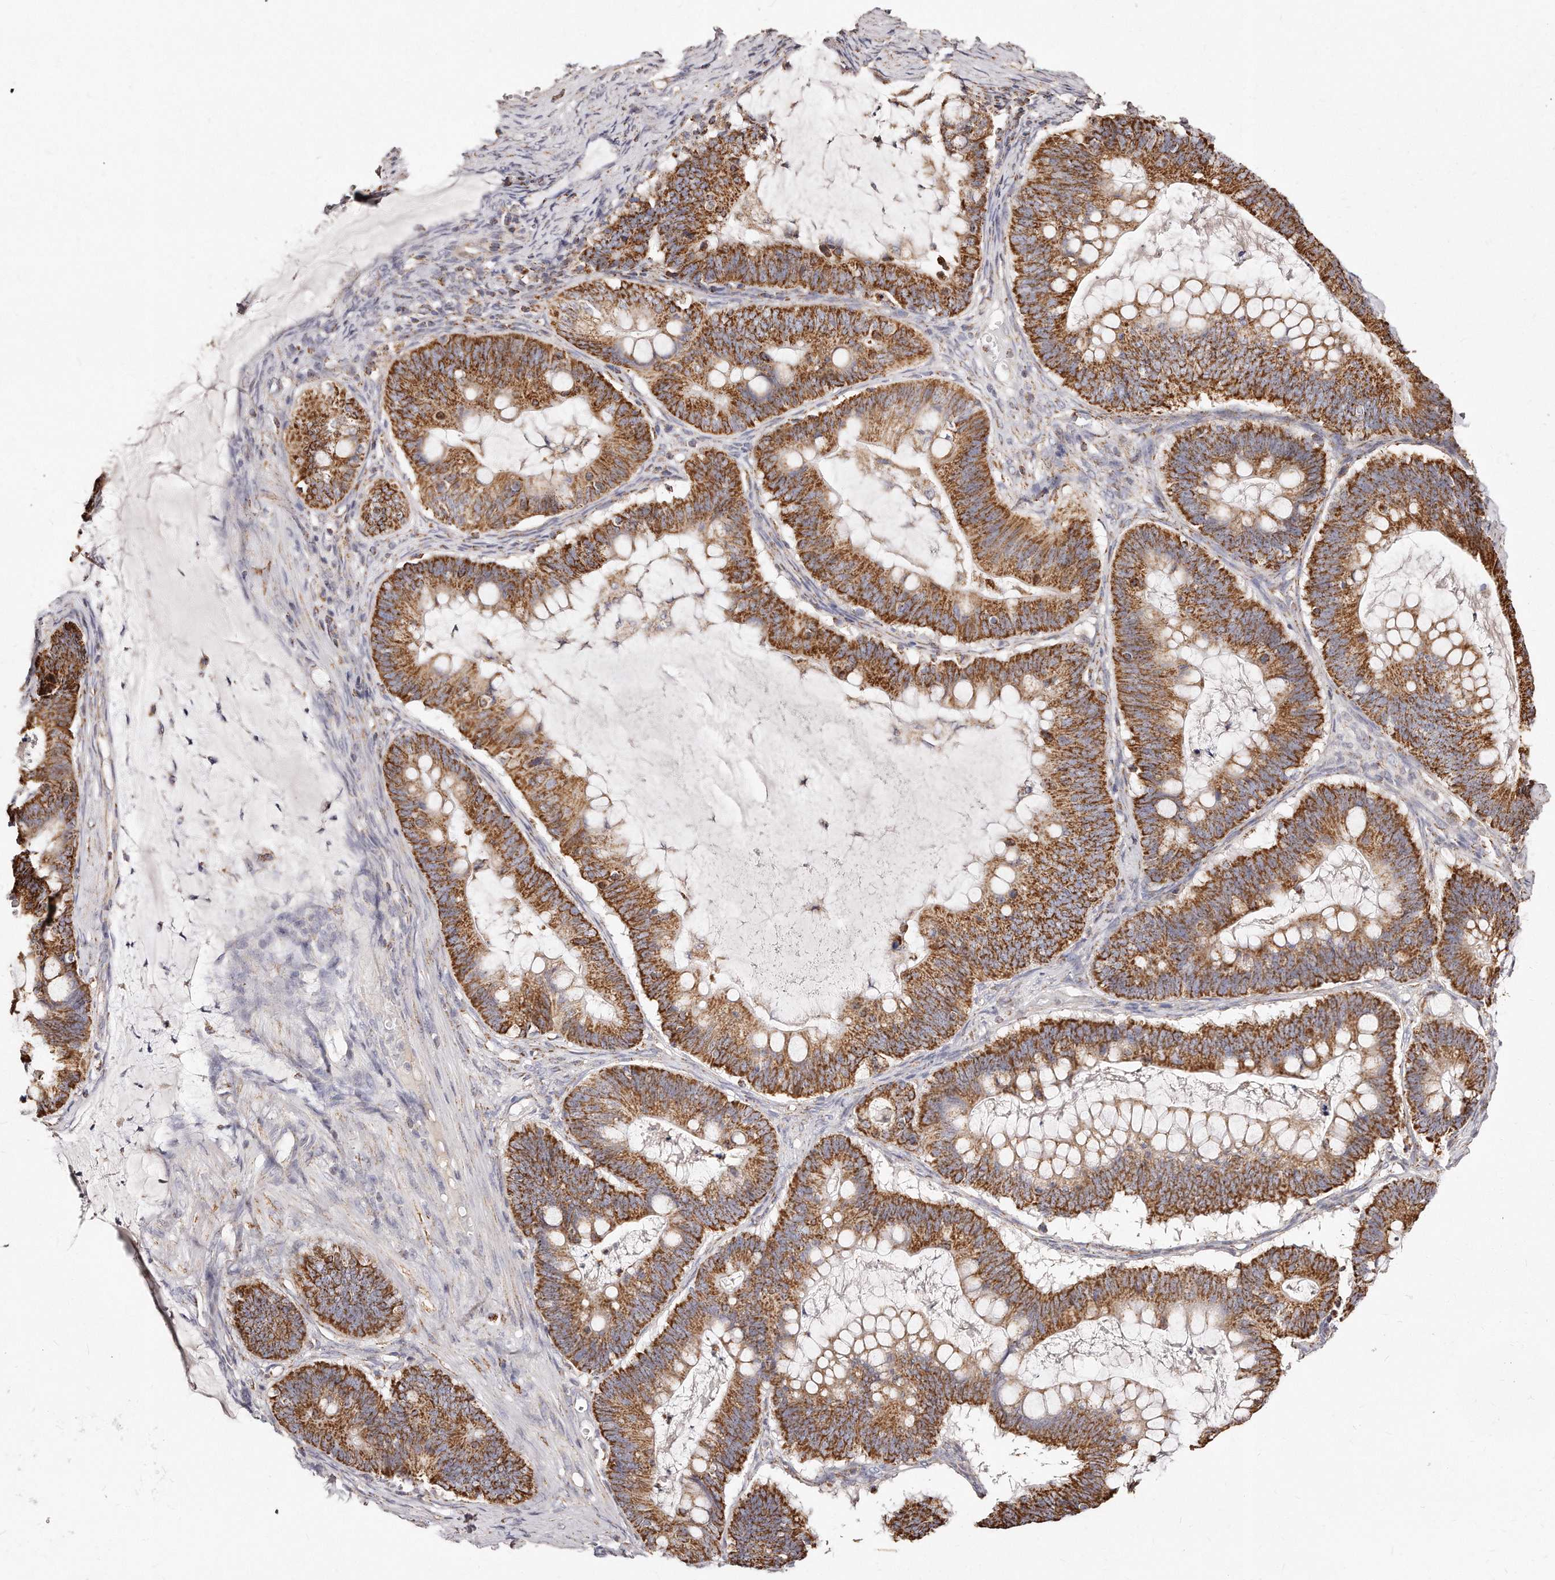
{"staining": {"intensity": "strong", "quantity": ">75%", "location": "cytoplasmic/membranous"}, "tissue": "ovarian cancer", "cell_type": "Tumor cells", "image_type": "cancer", "snomed": [{"axis": "morphology", "description": "Cystadenocarcinoma, mucinous, NOS"}, {"axis": "topography", "description": "Ovary"}], "caption": "Protein expression by IHC shows strong cytoplasmic/membranous positivity in about >75% of tumor cells in mucinous cystadenocarcinoma (ovarian). The staining is performed using DAB brown chromogen to label protein expression. The nuclei are counter-stained blue using hematoxylin.", "gene": "RTKN", "patient": {"sex": "female", "age": 61}}